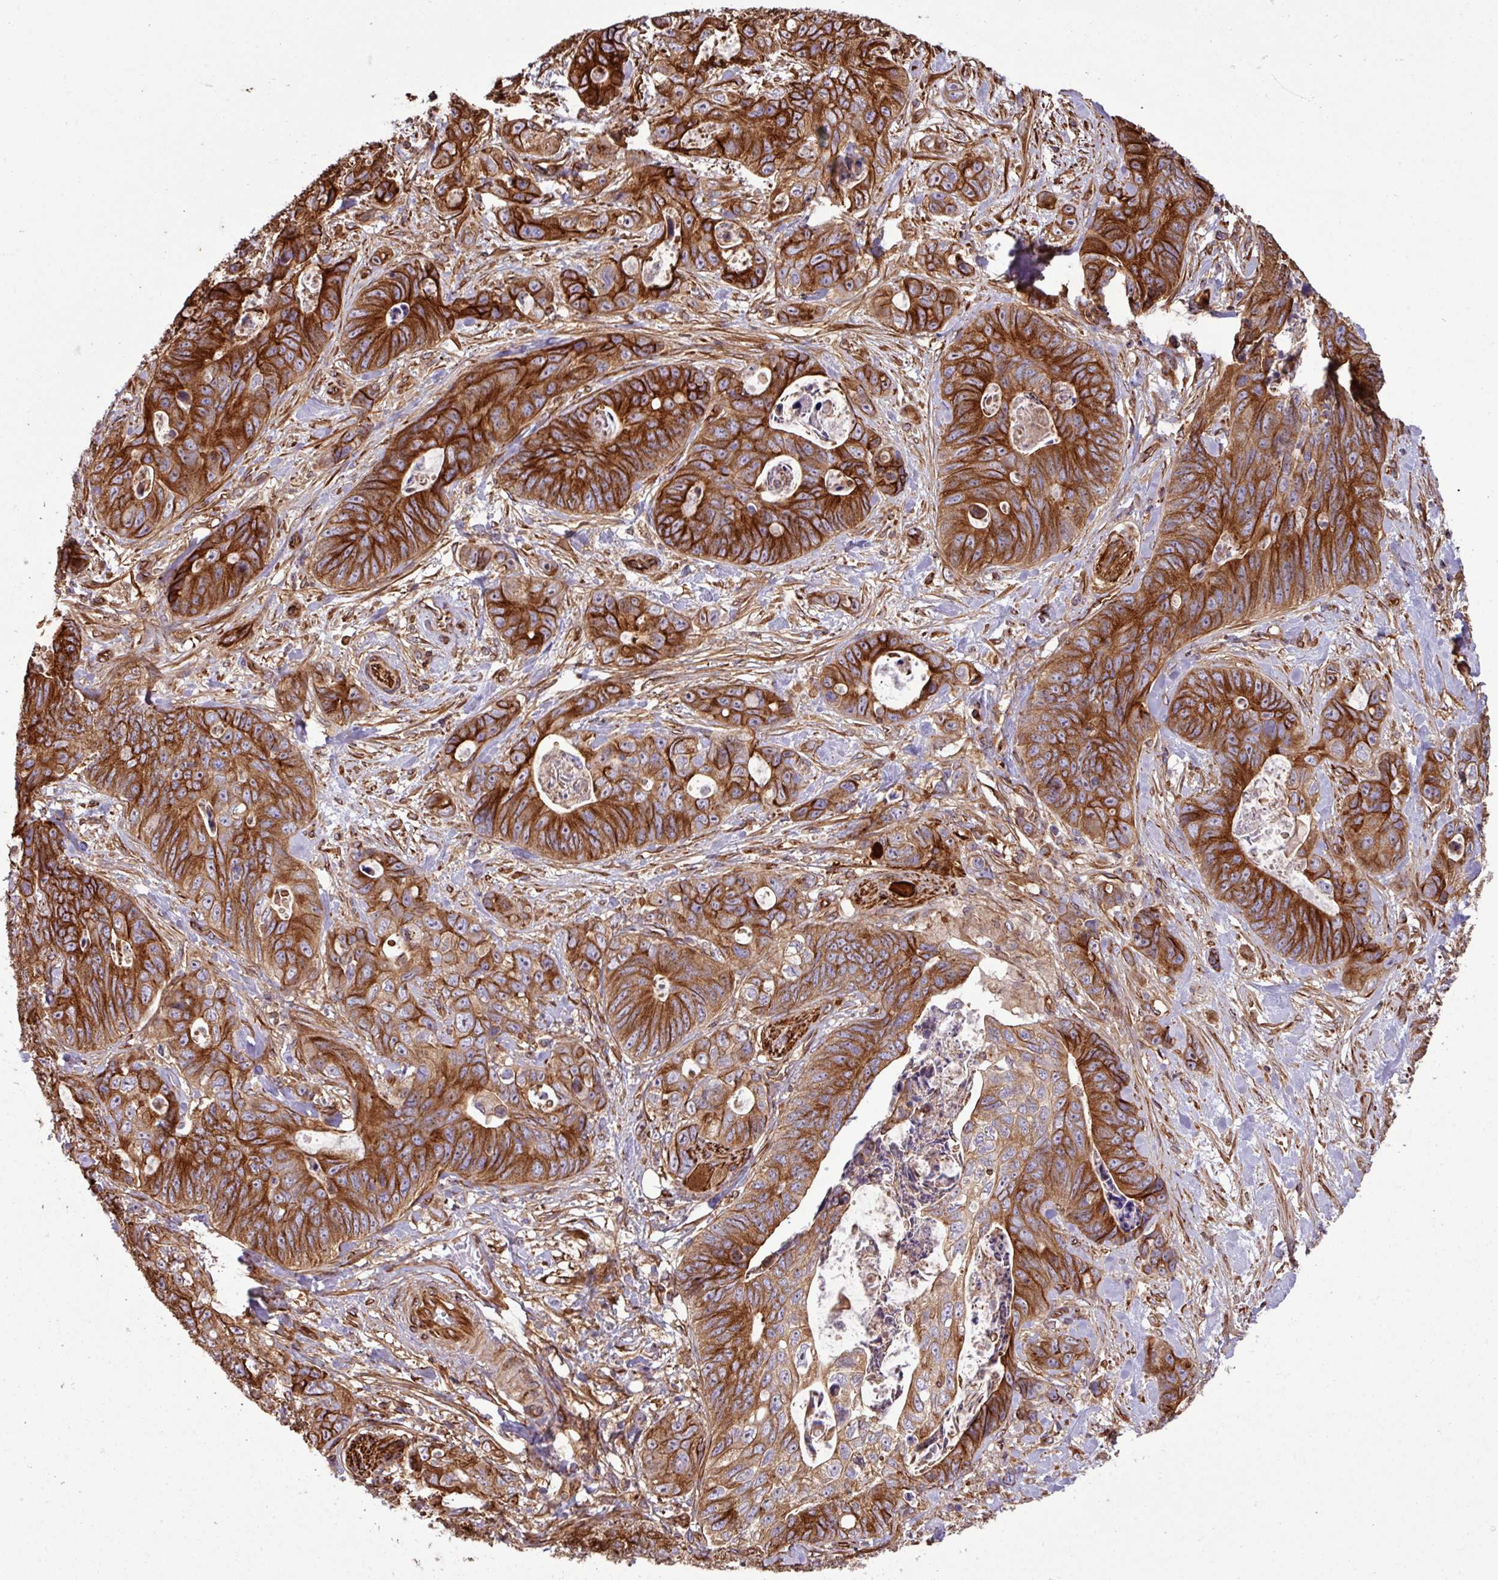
{"staining": {"intensity": "strong", "quantity": ">75%", "location": "cytoplasmic/membranous,nuclear"}, "tissue": "stomach cancer", "cell_type": "Tumor cells", "image_type": "cancer", "snomed": [{"axis": "morphology", "description": "Normal tissue, NOS"}, {"axis": "morphology", "description": "Adenocarcinoma, NOS"}, {"axis": "topography", "description": "Stomach"}], "caption": "A high amount of strong cytoplasmic/membranous and nuclear positivity is seen in approximately >75% of tumor cells in stomach adenocarcinoma tissue. (DAB (3,3'-diaminobenzidine) IHC, brown staining for protein, blue staining for nuclei).", "gene": "ZNF300", "patient": {"sex": "female", "age": 89}}